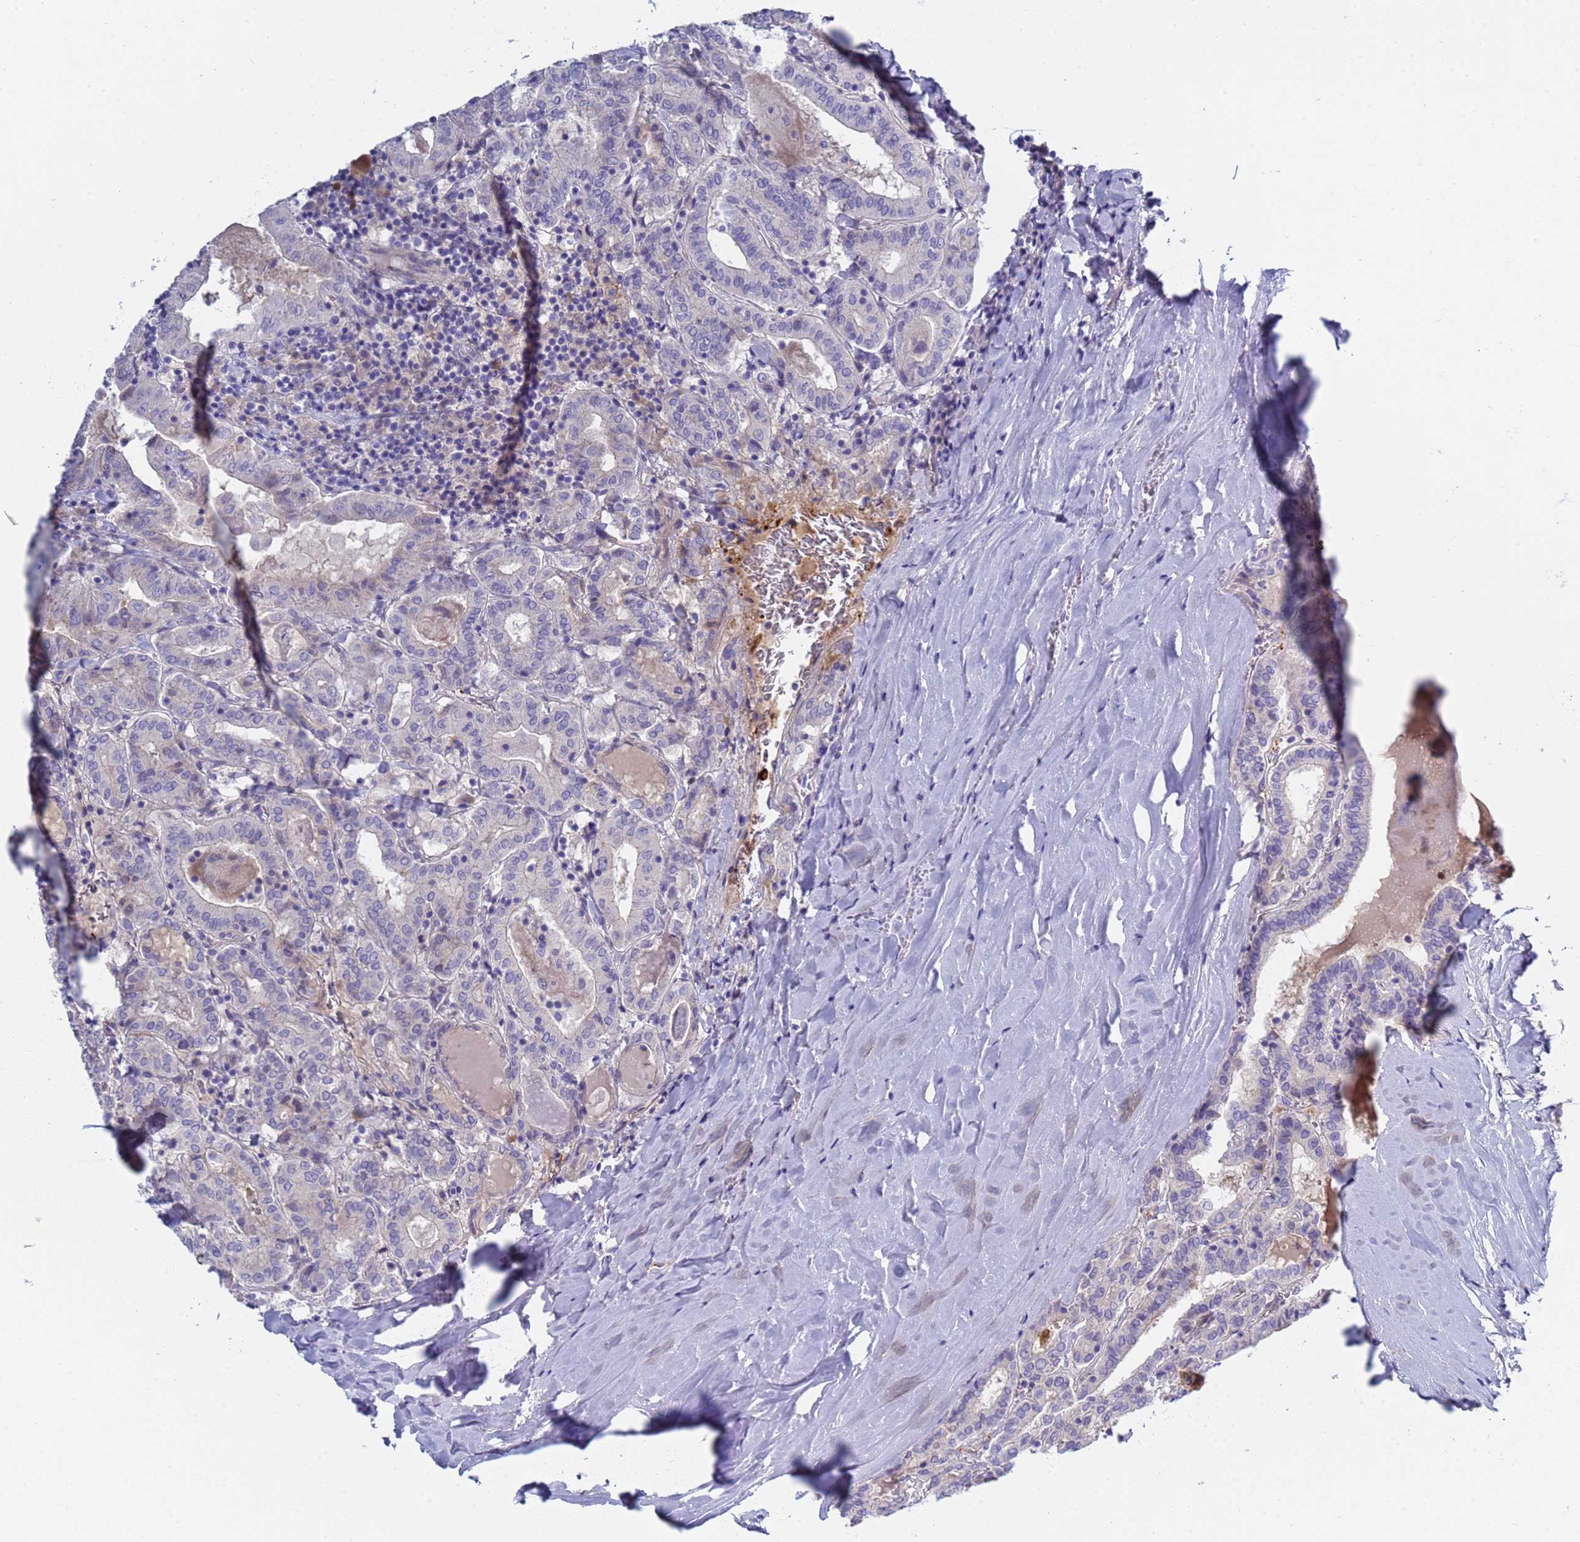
{"staining": {"intensity": "negative", "quantity": "none", "location": "none"}, "tissue": "thyroid cancer", "cell_type": "Tumor cells", "image_type": "cancer", "snomed": [{"axis": "morphology", "description": "Papillary adenocarcinoma, NOS"}, {"axis": "topography", "description": "Thyroid gland"}], "caption": "Immunohistochemistry image of thyroid papillary adenocarcinoma stained for a protein (brown), which shows no staining in tumor cells.", "gene": "C4orf46", "patient": {"sex": "female", "age": 72}}